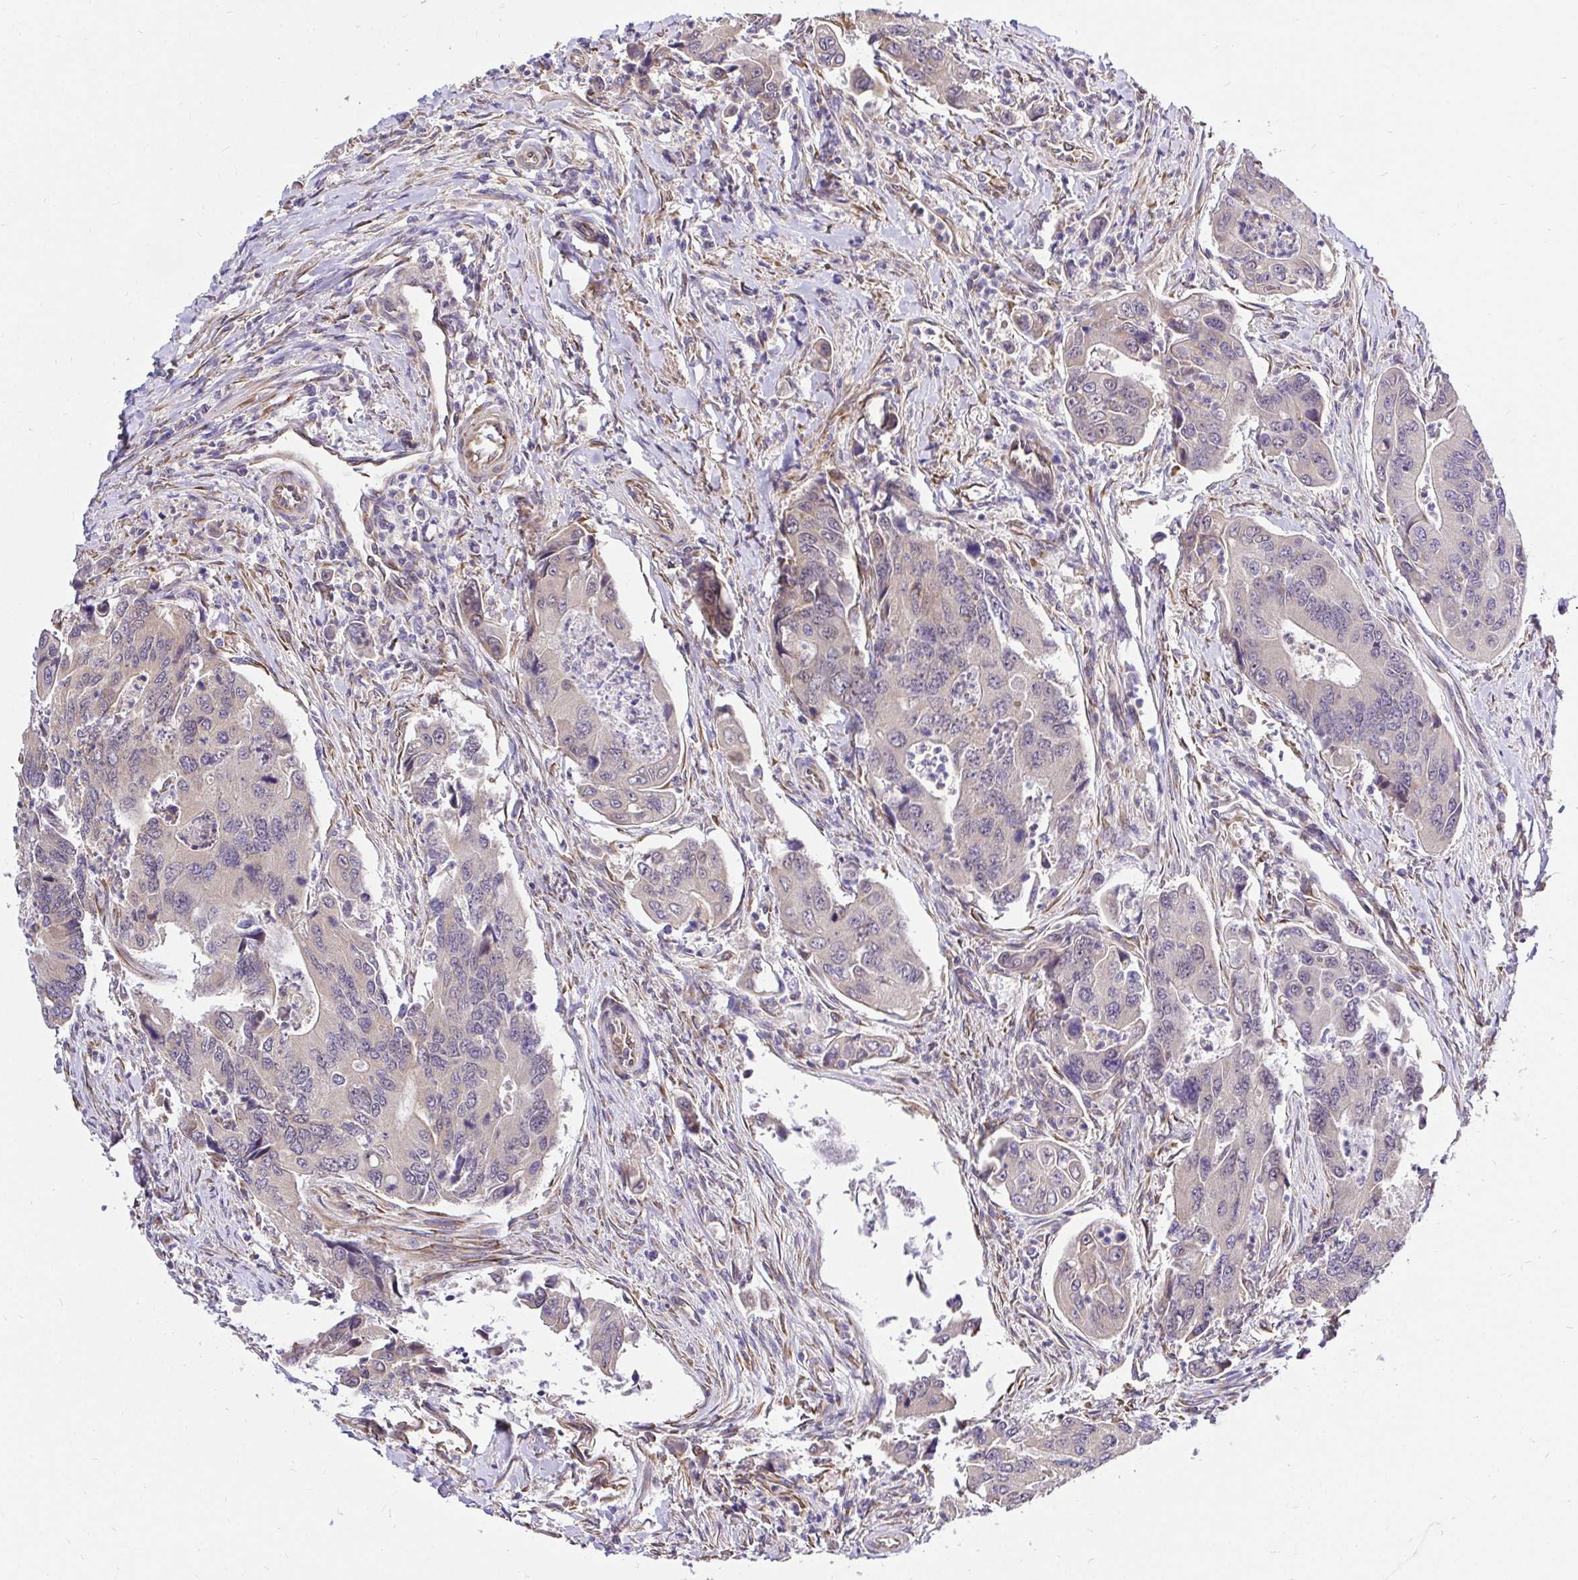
{"staining": {"intensity": "negative", "quantity": "none", "location": "none"}, "tissue": "colorectal cancer", "cell_type": "Tumor cells", "image_type": "cancer", "snomed": [{"axis": "morphology", "description": "Adenocarcinoma, NOS"}, {"axis": "topography", "description": "Colon"}], "caption": "High magnification brightfield microscopy of colorectal cancer stained with DAB (3,3'-diaminobenzidine) (brown) and counterstained with hematoxylin (blue): tumor cells show no significant positivity.", "gene": "CCDC122", "patient": {"sex": "female", "age": 67}}